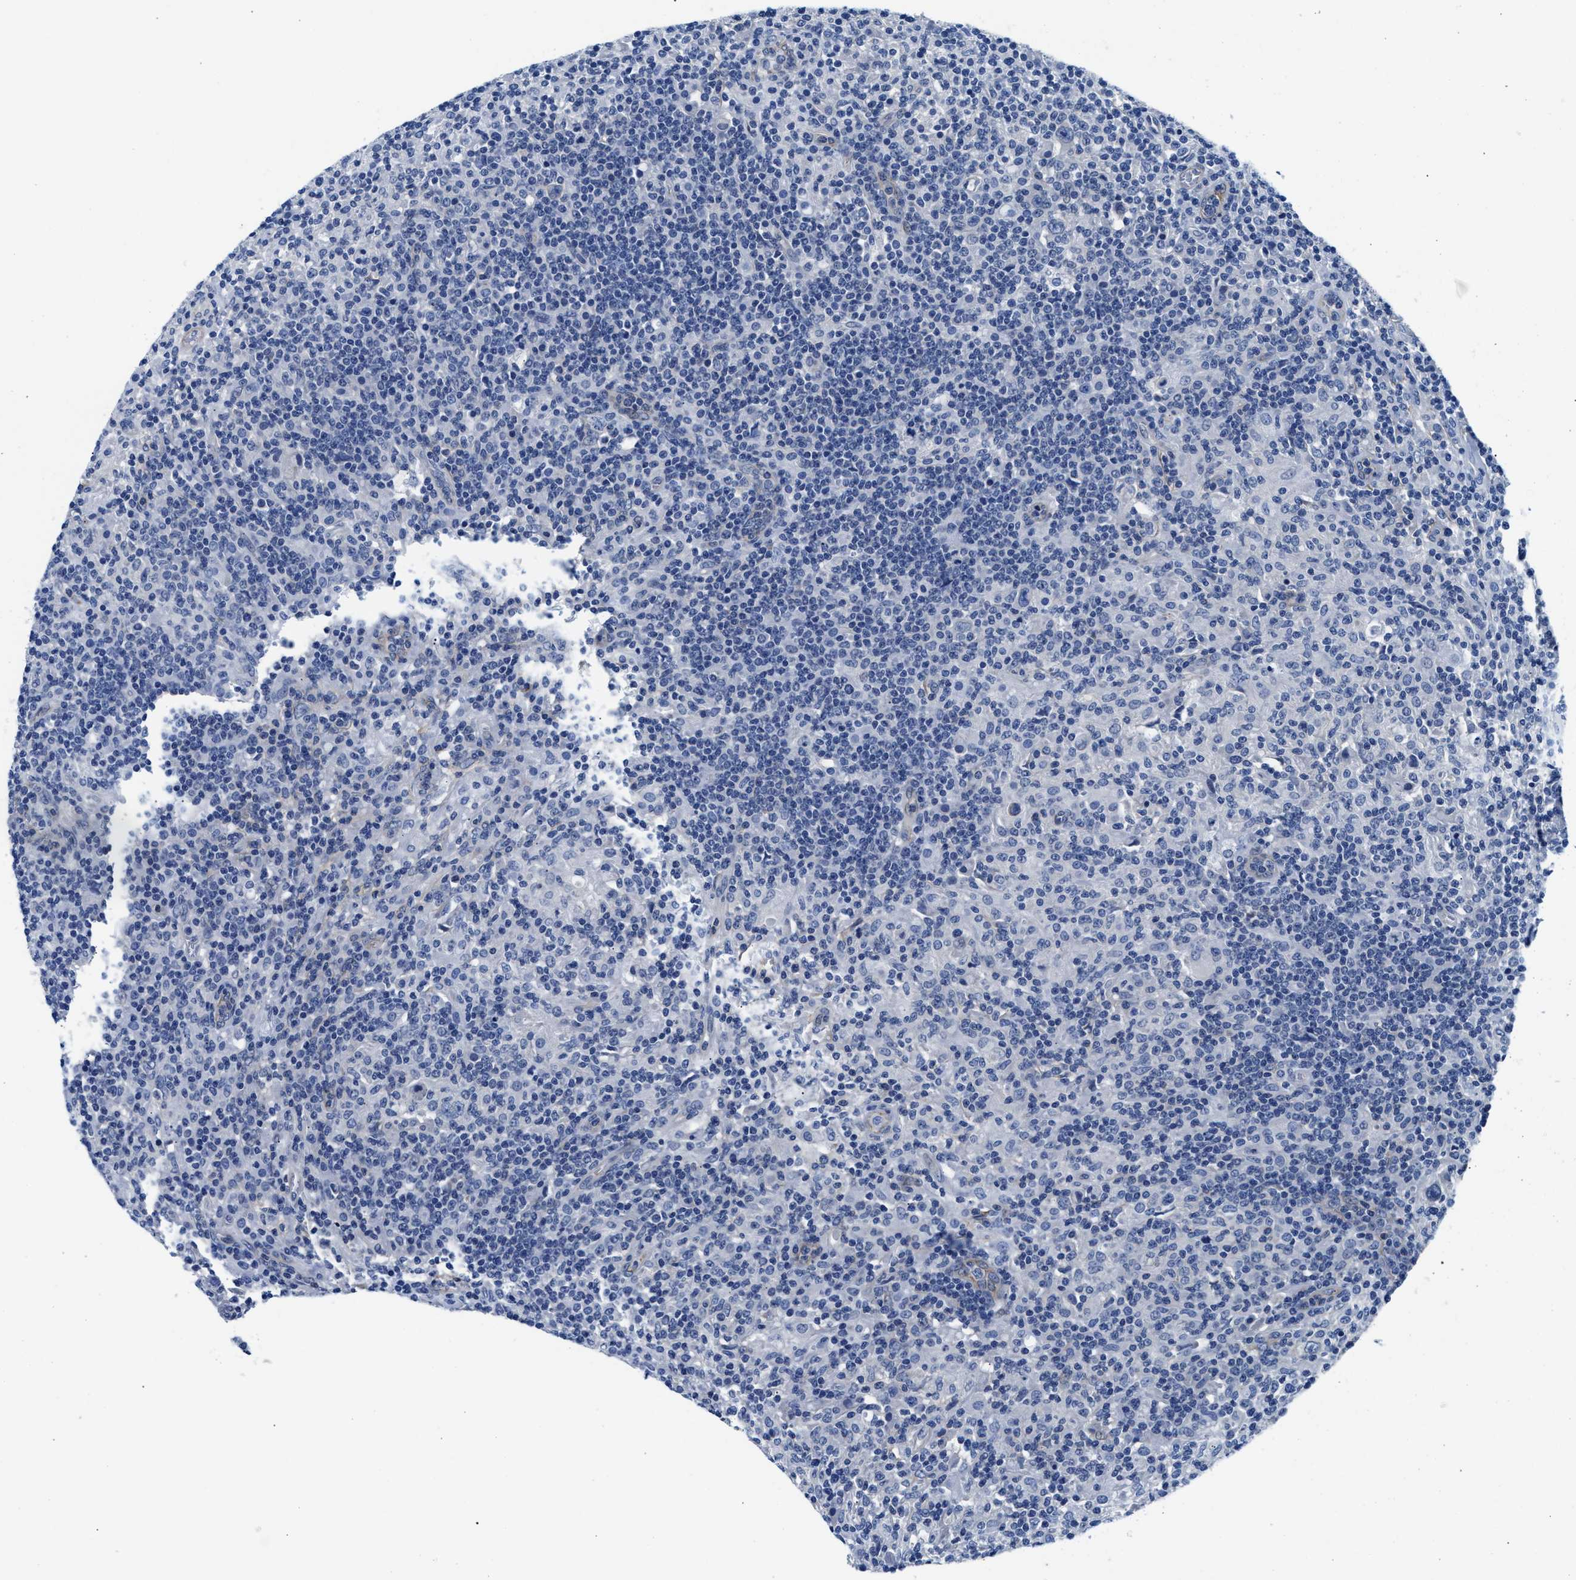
{"staining": {"intensity": "negative", "quantity": "none", "location": "none"}, "tissue": "lymphoma", "cell_type": "Tumor cells", "image_type": "cancer", "snomed": [{"axis": "morphology", "description": "Hodgkin's disease, NOS"}, {"axis": "topography", "description": "Lymph node"}], "caption": "Lymphoma was stained to show a protein in brown. There is no significant expression in tumor cells.", "gene": "PARG", "patient": {"sex": "male", "age": 70}}